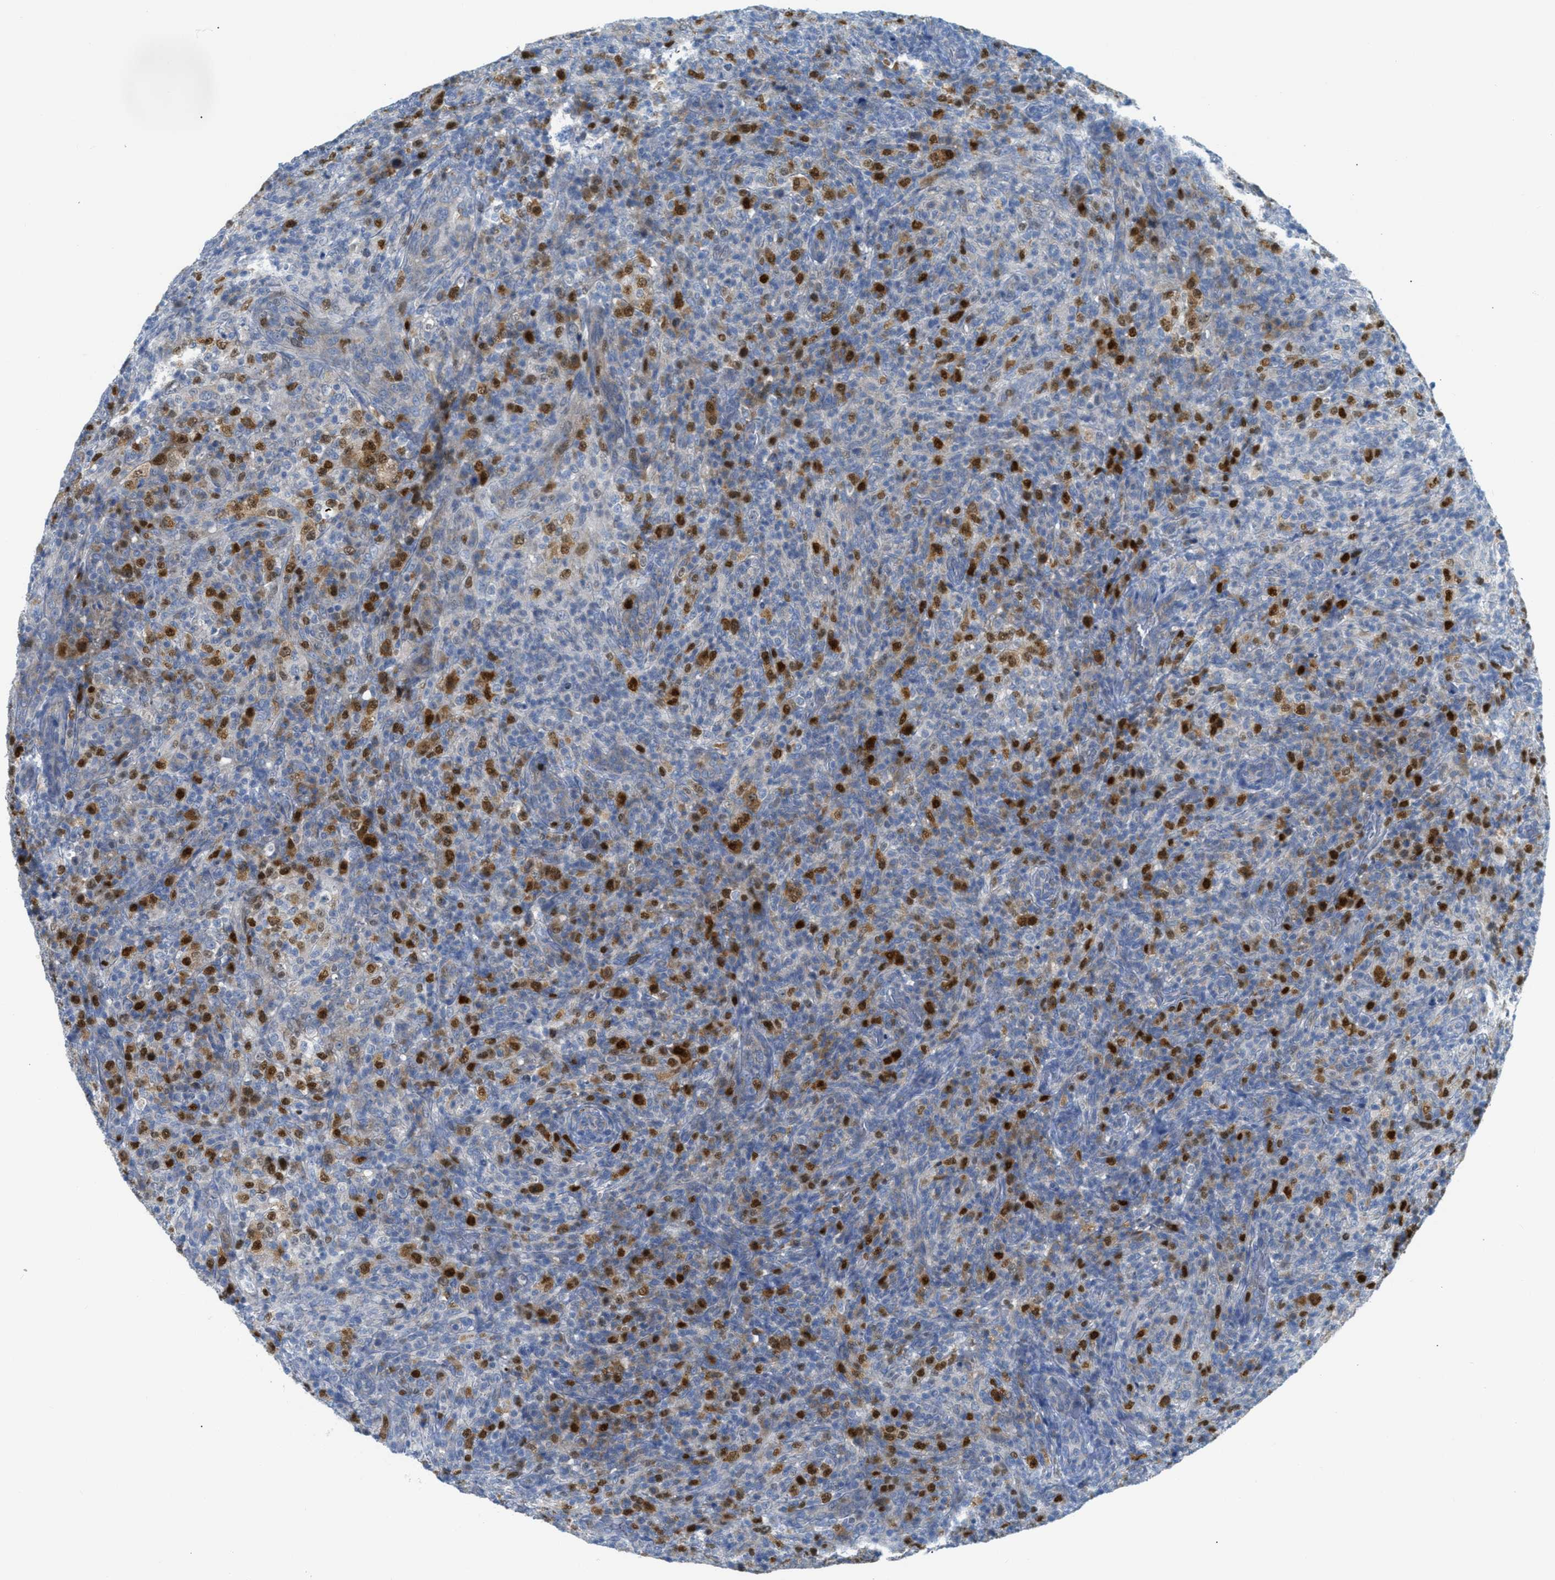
{"staining": {"intensity": "strong", "quantity": "25%-75%", "location": "nuclear"}, "tissue": "lymphoma", "cell_type": "Tumor cells", "image_type": "cancer", "snomed": [{"axis": "morphology", "description": "Malignant lymphoma, non-Hodgkin's type, High grade"}, {"axis": "topography", "description": "Lymph node"}], "caption": "This image demonstrates immunohistochemistry (IHC) staining of human malignant lymphoma, non-Hodgkin's type (high-grade), with high strong nuclear expression in approximately 25%-75% of tumor cells.", "gene": "ORC6", "patient": {"sex": "female", "age": 76}}